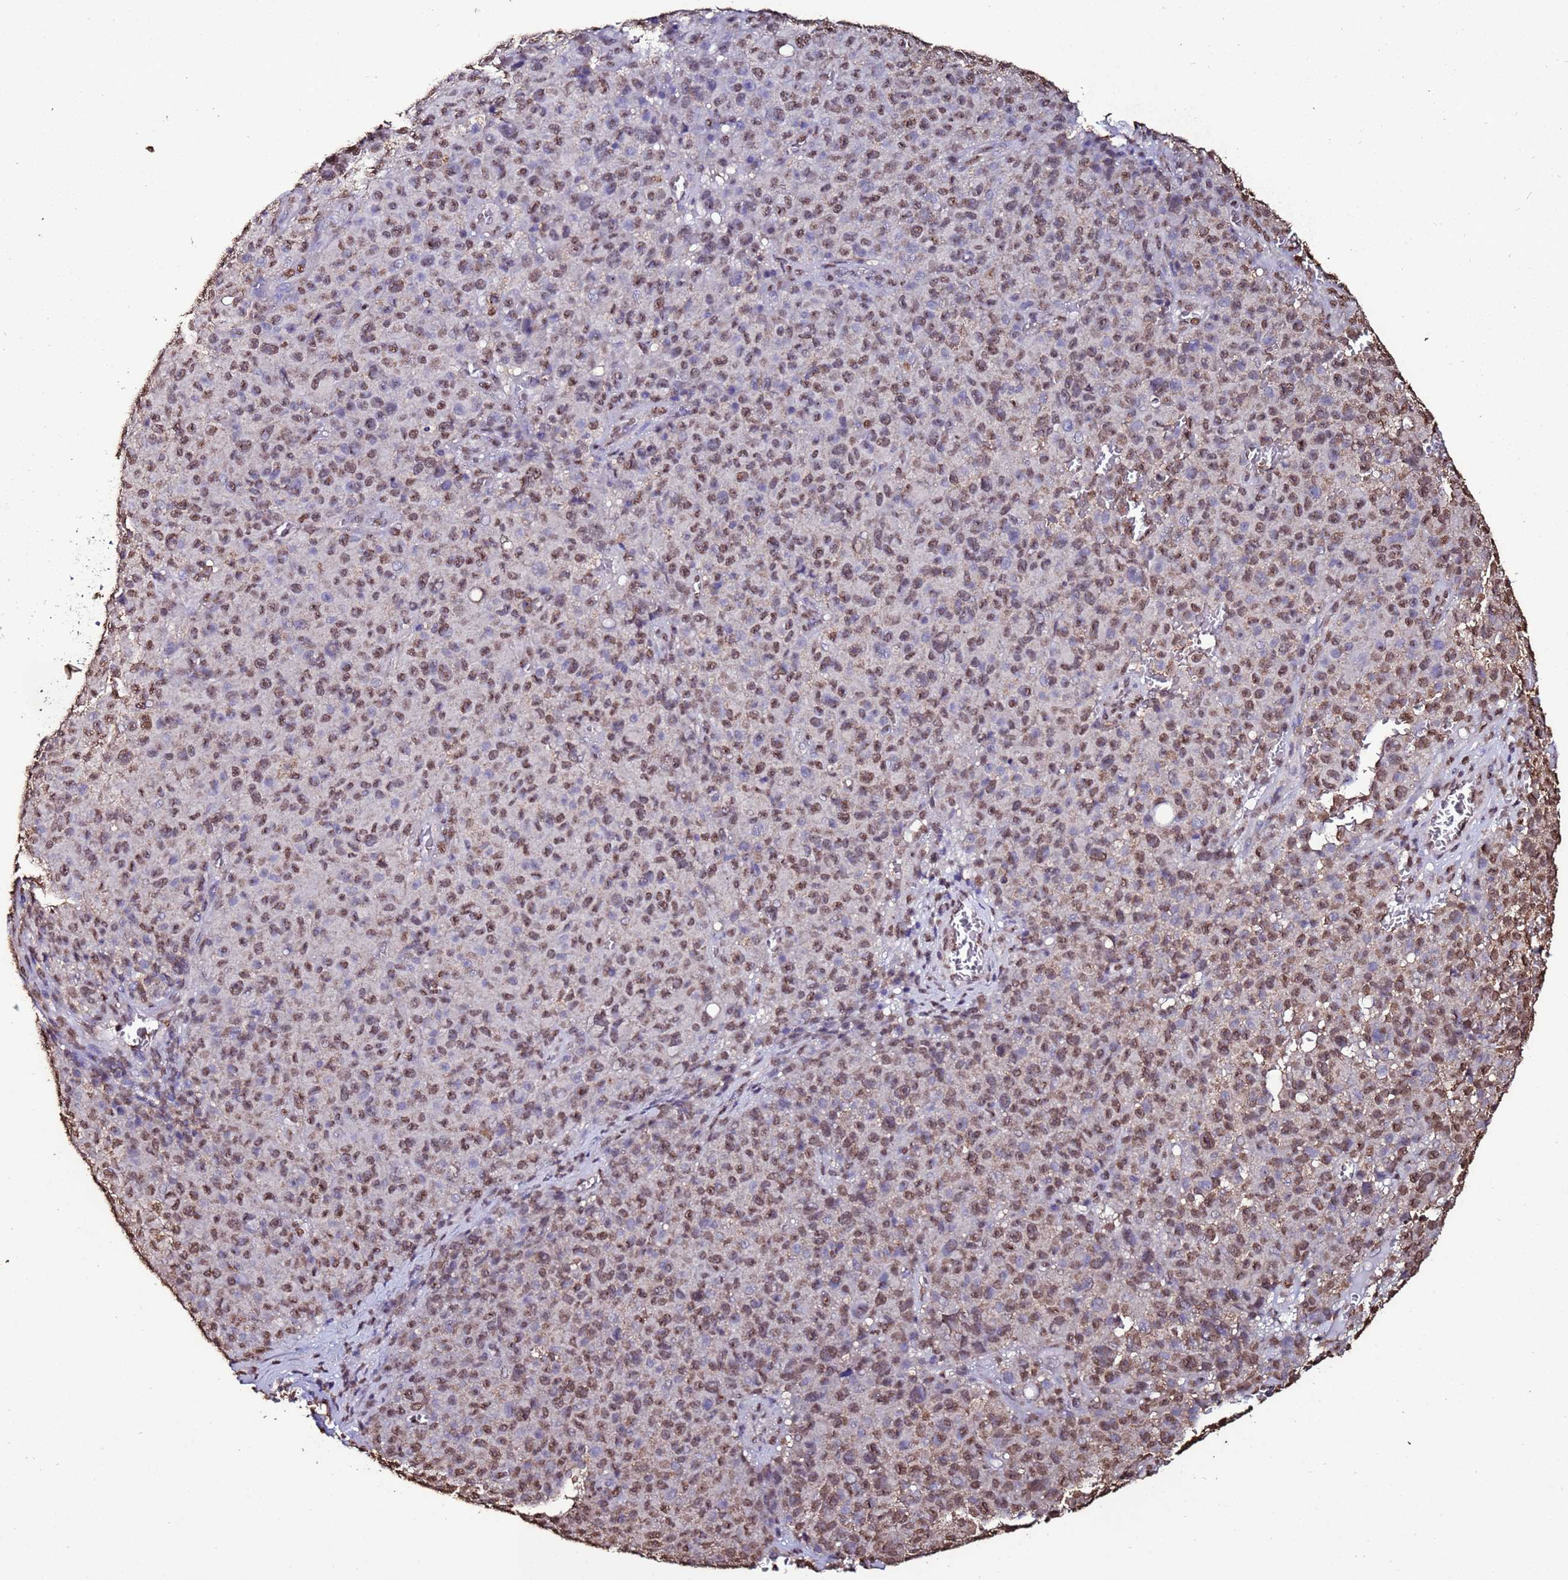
{"staining": {"intensity": "moderate", "quantity": ">75%", "location": "nuclear"}, "tissue": "melanoma", "cell_type": "Tumor cells", "image_type": "cancer", "snomed": [{"axis": "morphology", "description": "Malignant melanoma, NOS"}, {"axis": "topography", "description": "Skin"}], "caption": "IHC (DAB) staining of melanoma demonstrates moderate nuclear protein positivity in about >75% of tumor cells.", "gene": "TRIP6", "patient": {"sex": "female", "age": 82}}